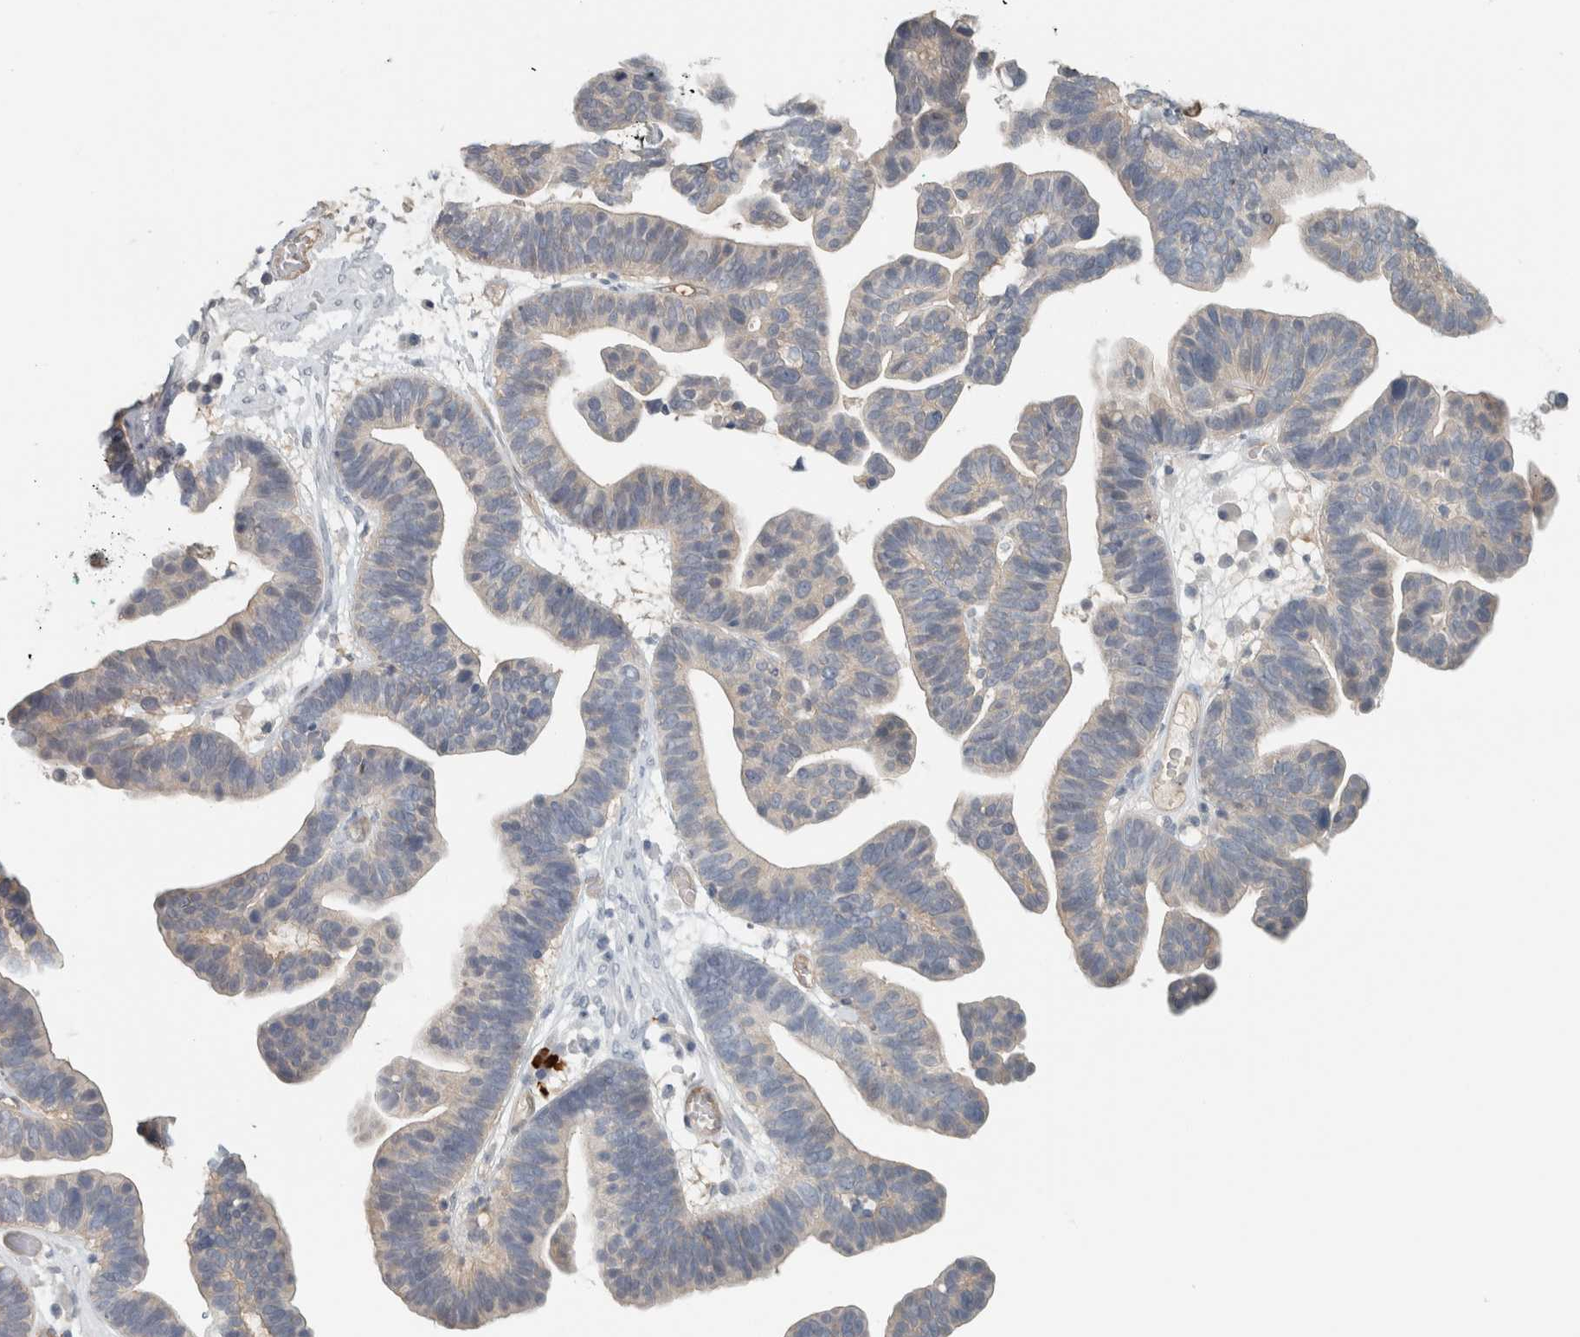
{"staining": {"intensity": "negative", "quantity": "none", "location": "none"}, "tissue": "ovarian cancer", "cell_type": "Tumor cells", "image_type": "cancer", "snomed": [{"axis": "morphology", "description": "Cystadenocarcinoma, serous, NOS"}, {"axis": "topography", "description": "Ovary"}], "caption": "Tumor cells show no significant protein positivity in serous cystadenocarcinoma (ovarian). Nuclei are stained in blue.", "gene": "SCIN", "patient": {"sex": "female", "age": 56}}